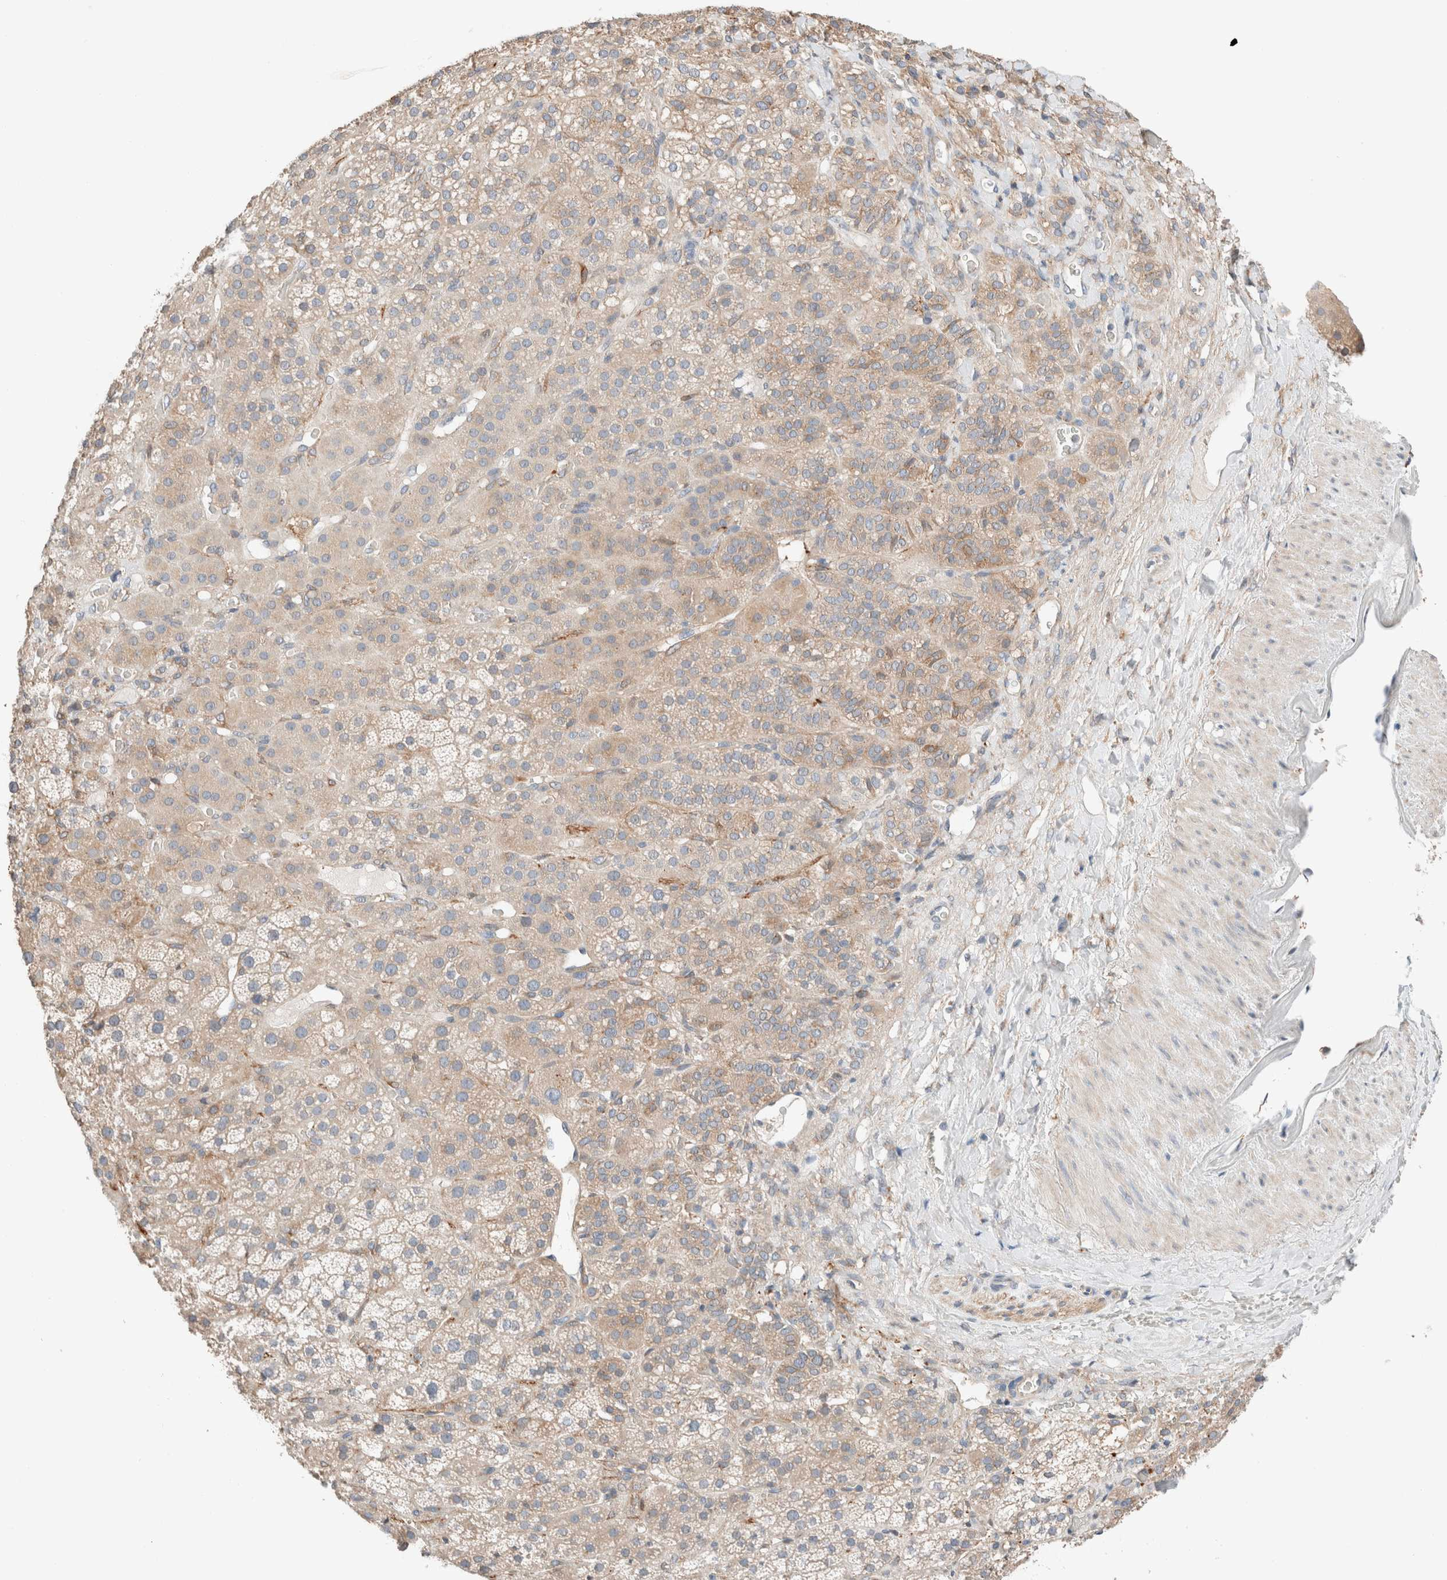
{"staining": {"intensity": "weak", "quantity": ">75%", "location": "cytoplasmic/membranous"}, "tissue": "adrenal gland", "cell_type": "Glandular cells", "image_type": "normal", "snomed": [{"axis": "morphology", "description": "Normal tissue, NOS"}, {"axis": "topography", "description": "Adrenal gland"}], "caption": "Adrenal gland was stained to show a protein in brown. There is low levels of weak cytoplasmic/membranous staining in about >75% of glandular cells. (brown staining indicates protein expression, while blue staining denotes nuclei).", "gene": "PCM1", "patient": {"sex": "male", "age": 57}}